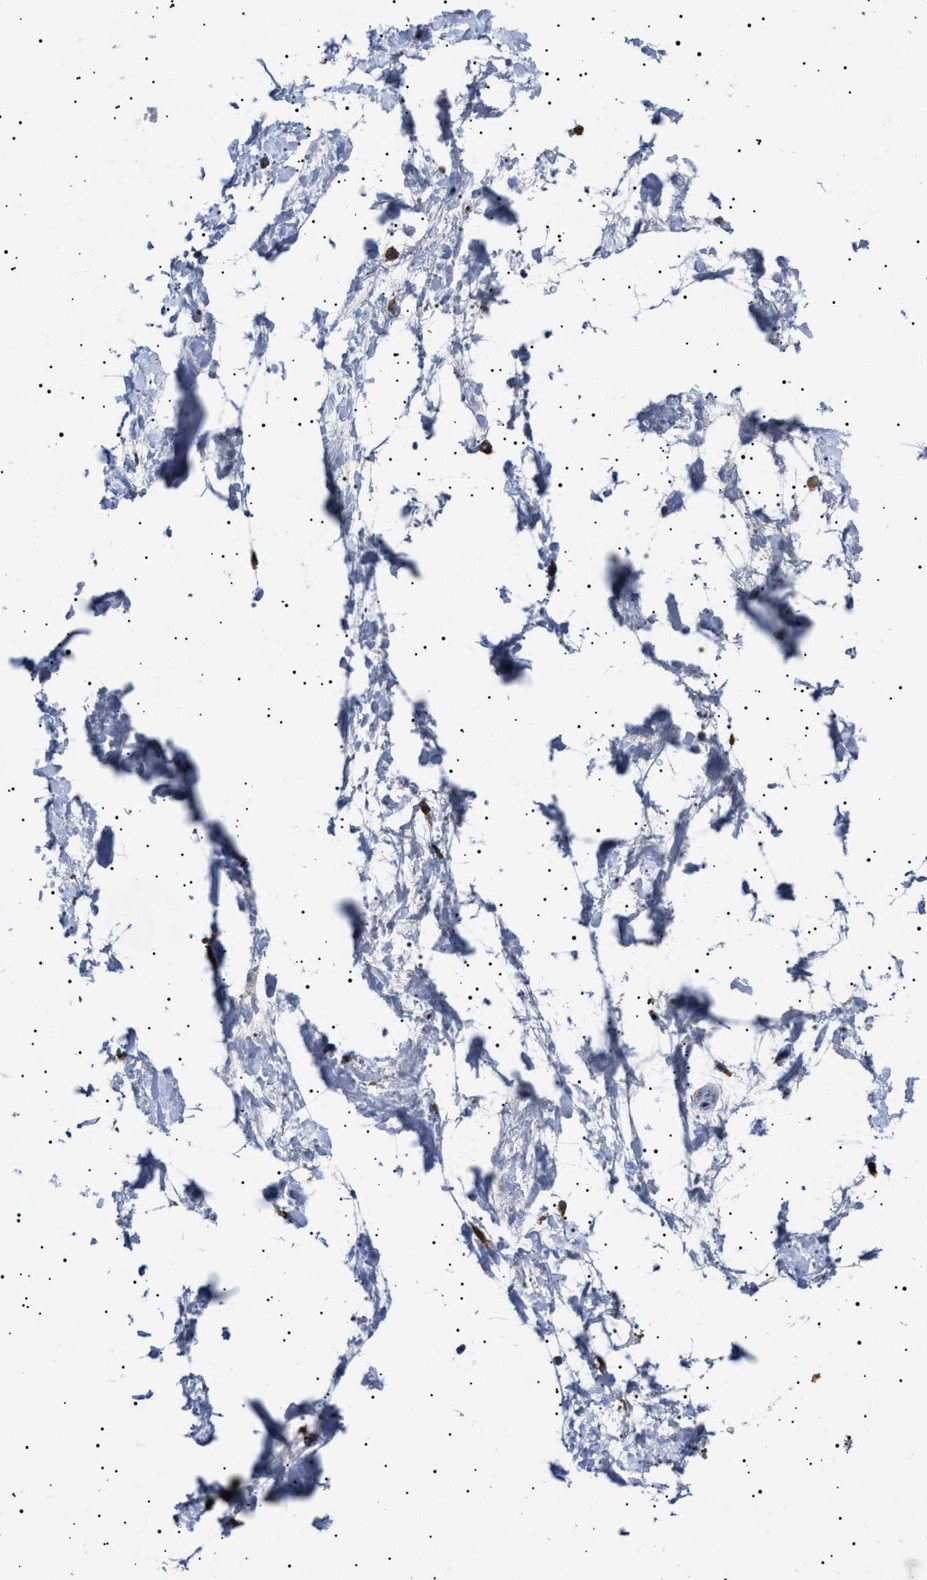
{"staining": {"intensity": "moderate", "quantity": ">75%", "location": "cytoplasmic/membranous"}, "tissue": "adipose tissue", "cell_type": "Adipocytes", "image_type": "normal", "snomed": [{"axis": "morphology", "description": "Normal tissue, NOS"}, {"axis": "topography", "description": "Soft tissue"}], "caption": "Normal adipose tissue was stained to show a protein in brown. There is medium levels of moderate cytoplasmic/membranous positivity in about >75% of adipocytes.", "gene": "TOP1MT", "patient": {"sex": "male", "age": 72}}